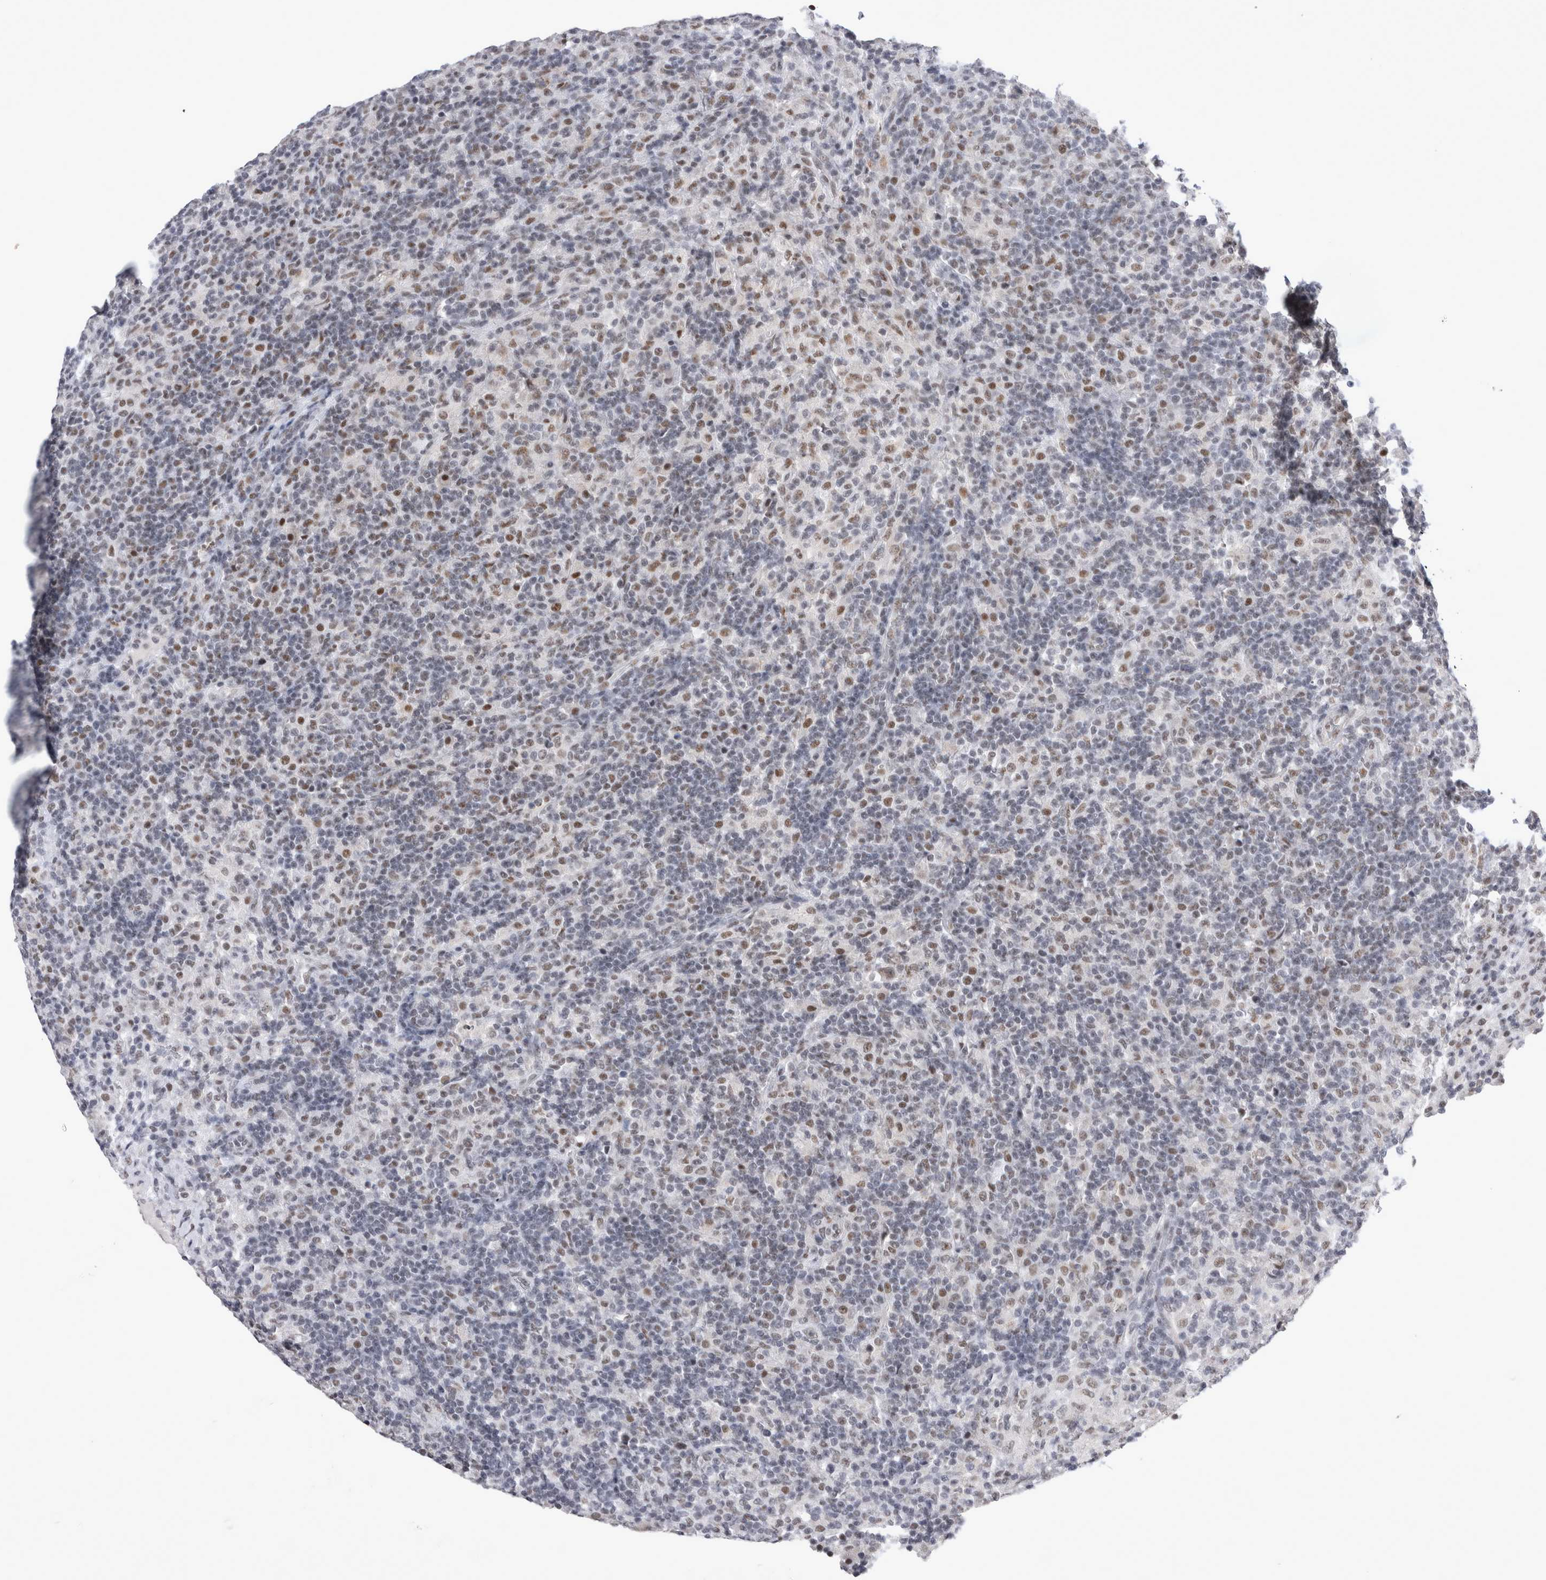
{"staining": {"intensity": "weak", "quantity": "25%-75%", "location": "nuclear"}, "tissue": "lymphoma", "cell_type": "Tumor cells", "image_type": "cancer", "snomed": [{"axis": "morphology", "description": "Hodgkin's disease, NOS"}, {"axis": "topography", "description": "Lymph node"}], "caption": "This is an image of immunohistochemistry staining of Hodgkin's disease, which shows weak positivity in the nuclear of tumor cells.", "gene": "RBM6", "patient": {"sex": "male", "age": 70}}